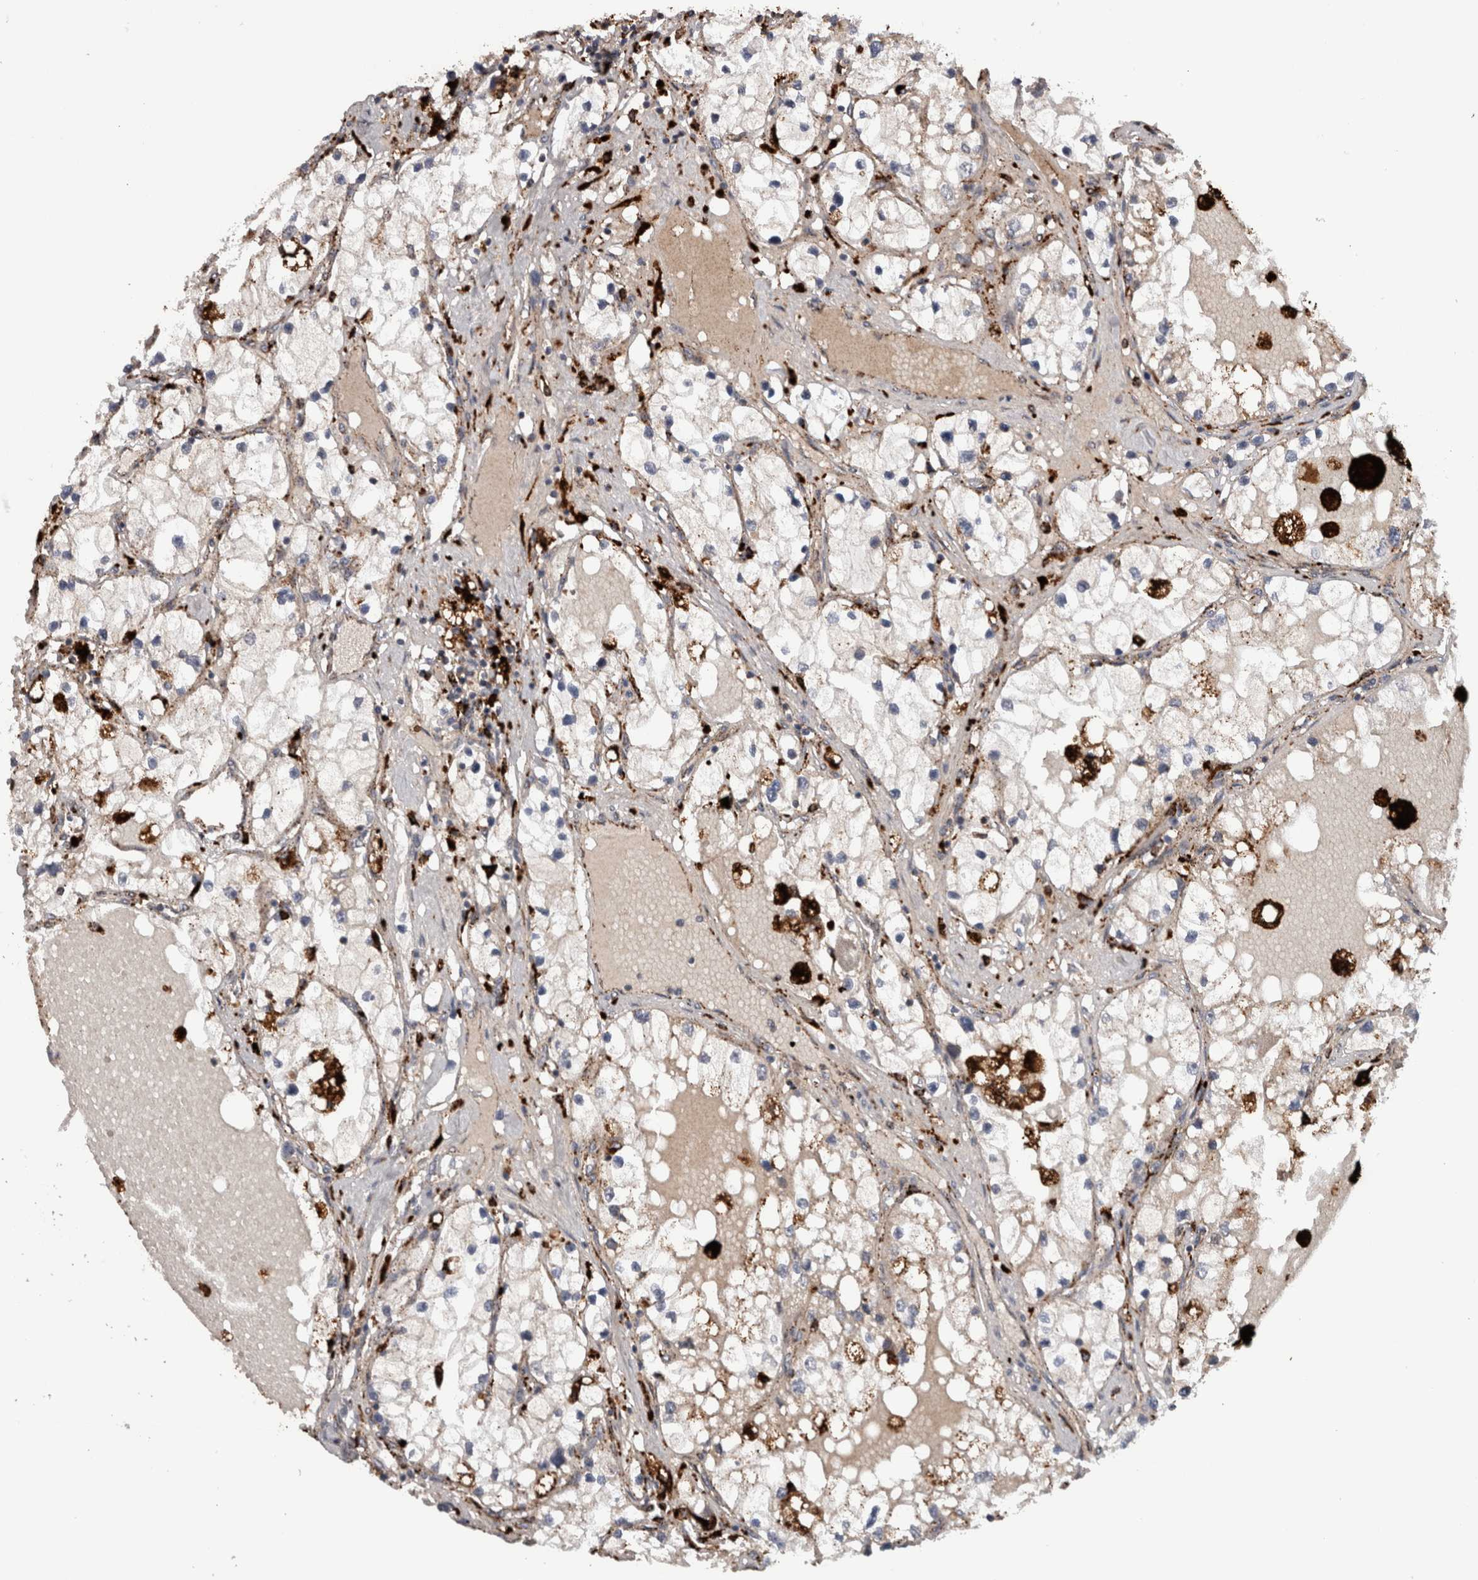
{"staining": {"intensity": "weak", "quantity": ">75%", "location": "cytoplasmic/membranous"}, "tissue": "renal cancer", "cell_type": "Tumor cells", "image_type": "cancer", "snomed": [{"axis": "morphology", "description": "Adenocarcinoma, NOS"}, {"axis": "topography", "description": "Kidney"}], "caption": "An immunohistochemistry (IHC) image of tumor tissue is shown. Protein staining in brown shows weak cytoplasmic/membranous positivity in renal adenocarcinoma within tumor cells.", "gene": "CTSZ", "patient": {"sex": "male", "age": 68}}